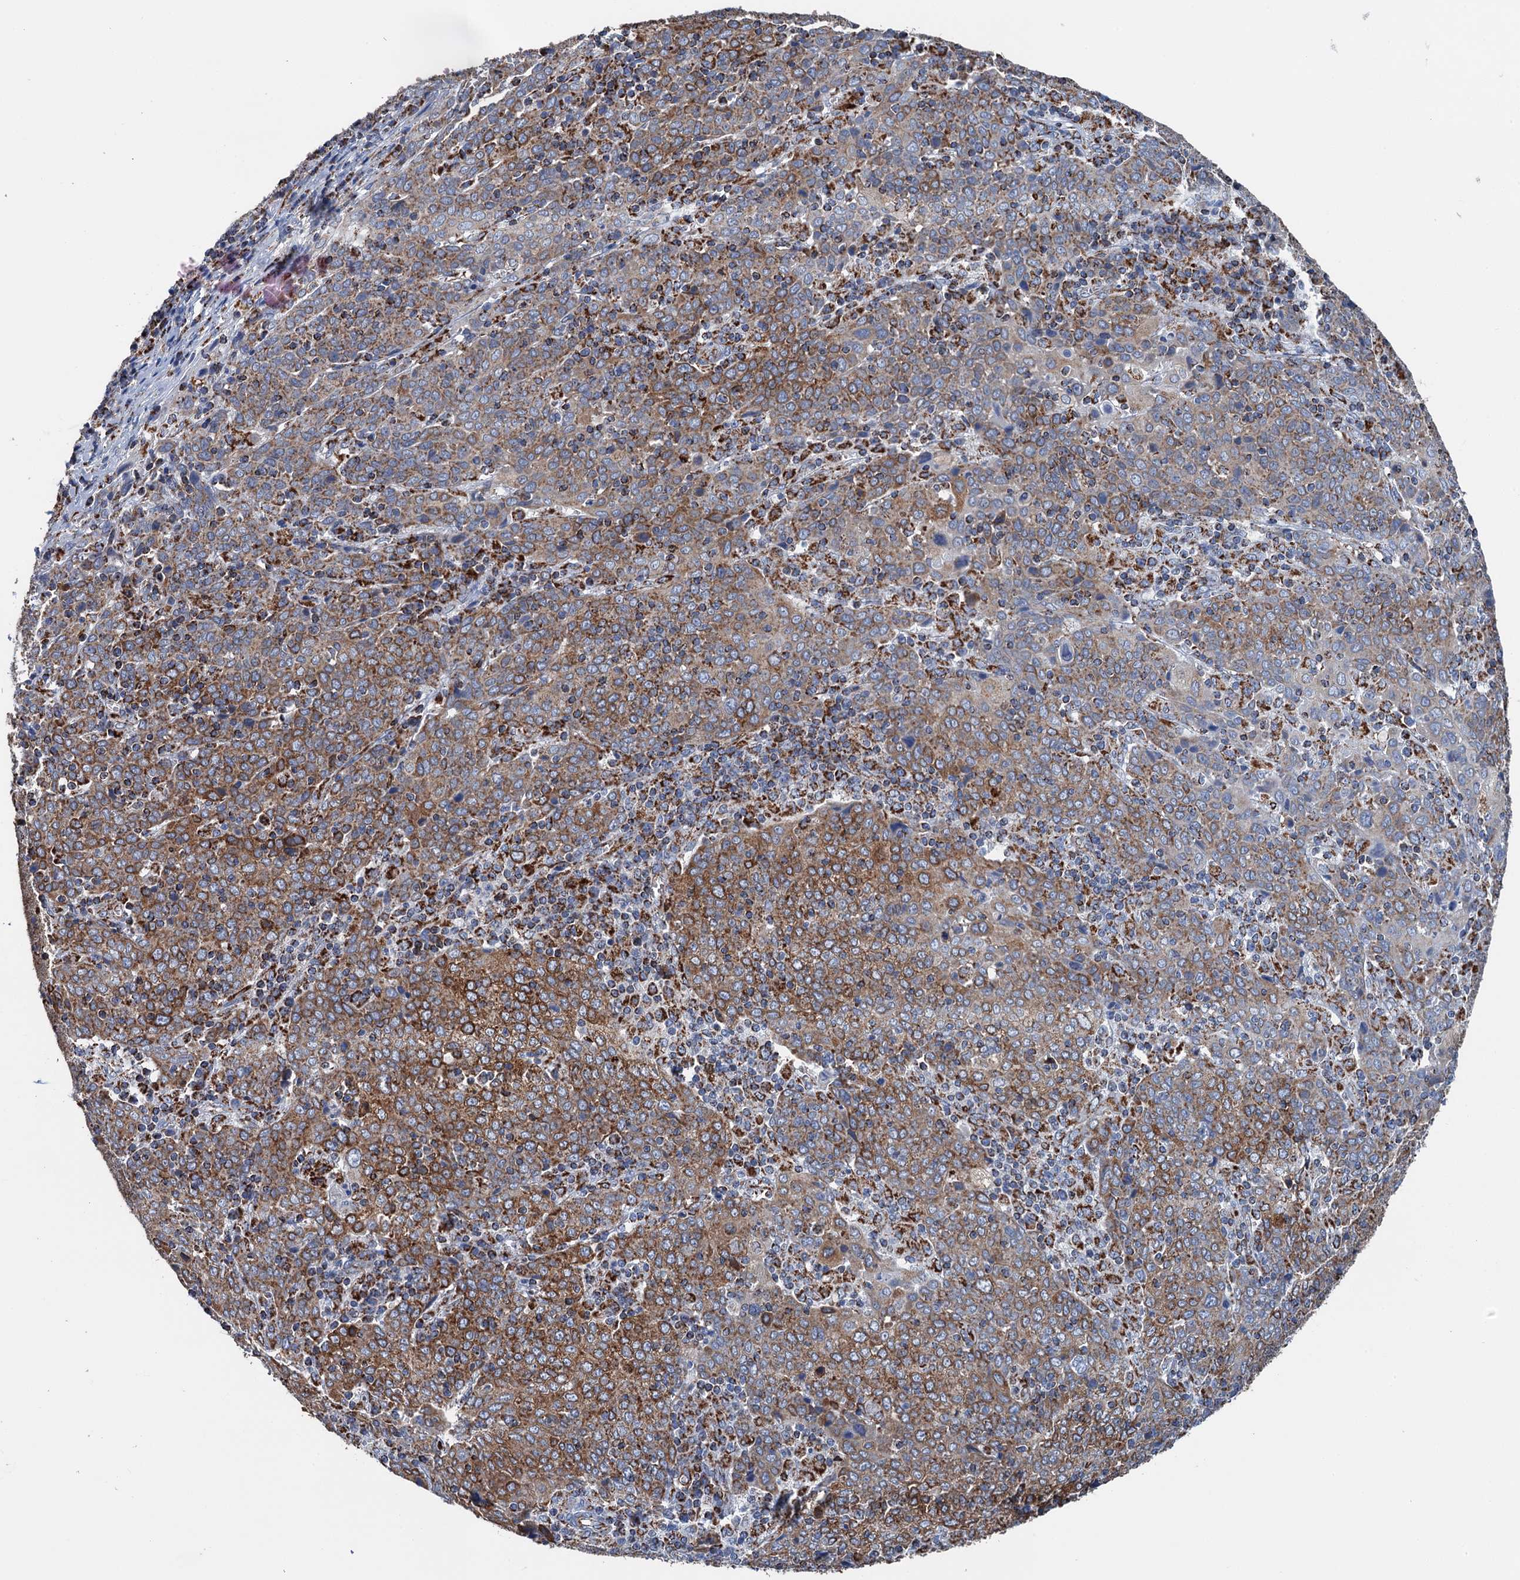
{"staining": {"intensity": "moderate", "quantity": ">75%", "location": "cytoplasmic/membranous"}, "tissue": "cervical cancer", "cell_type": "Tumor cells", "image_type": "cancer", "snomed": [{"axis": "morphology", "description": "Squamous cell carcinoma, NOS"}, {"axis": "topography", "description": "Cervix"}], "caption": "Cervical squamous cell carcinoma was stained to show a protein in brown. There is medium levels of moderate cytoplasmic/membranous staining in approximately >75% of tumor cells.", "gene": "IVD", "patient": {"sex": "female", "age": 67}}